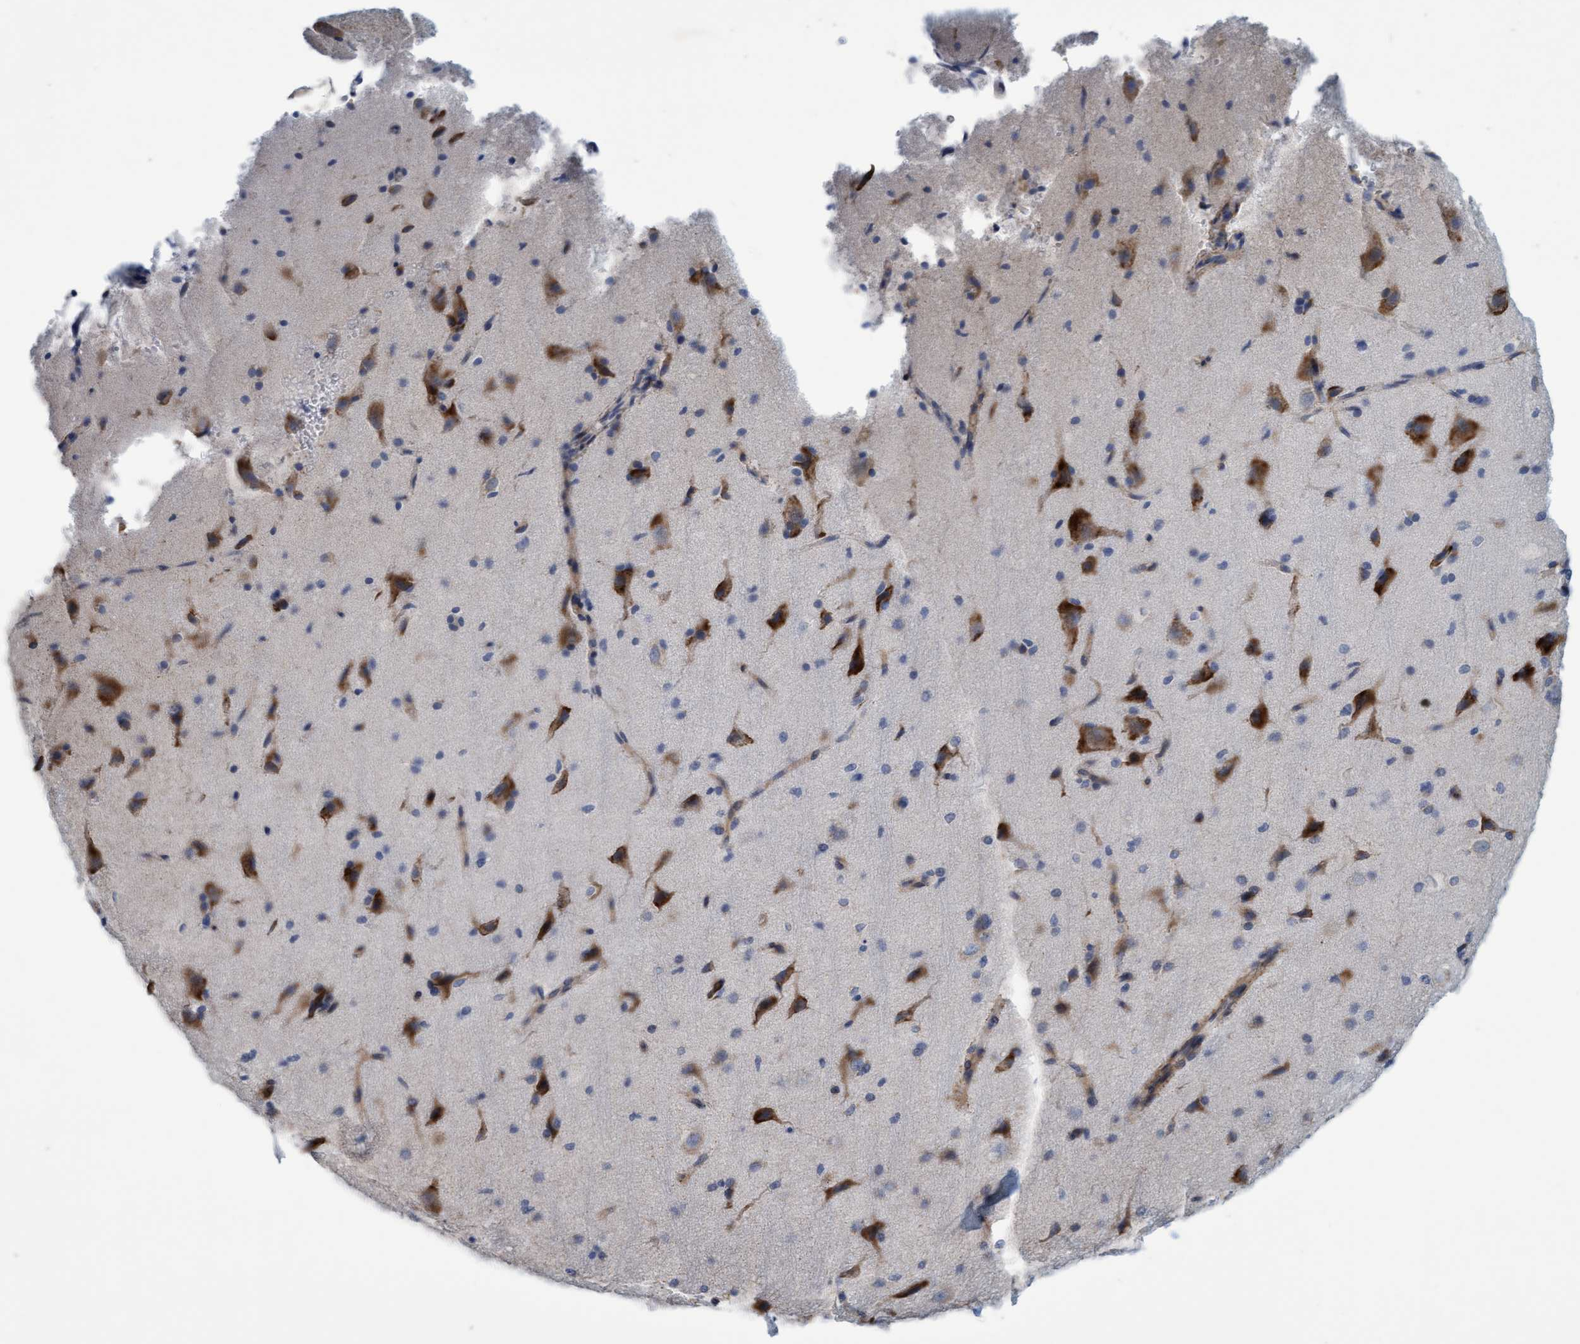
{"staining": {"intensity": "weak", "quantity": ">75%", "location": "cytoplasmic/membranous"}, "tissue": "cerebral cortex", "cell_type": "Endothelial cells", "image_type": "normal", "snomed": [{"axis": "morphology", "description": "Normal tissue, NOS"}, {"axis": "morphology", "description": "Developmental malformation"}, {"axis": "topography", "description": "Cerebral cortex"}], "caption": "Immunohistochemistry of normal cerebral cortex displays low levels of weak cytoplasmic/membranous staining in approximately >75% of endothelial cells. (DAB IHC, brown staining for protein, blue staining for nuclei).", "gene": "SLC28A3", "patient": {"sex": "female", "age": 30}}